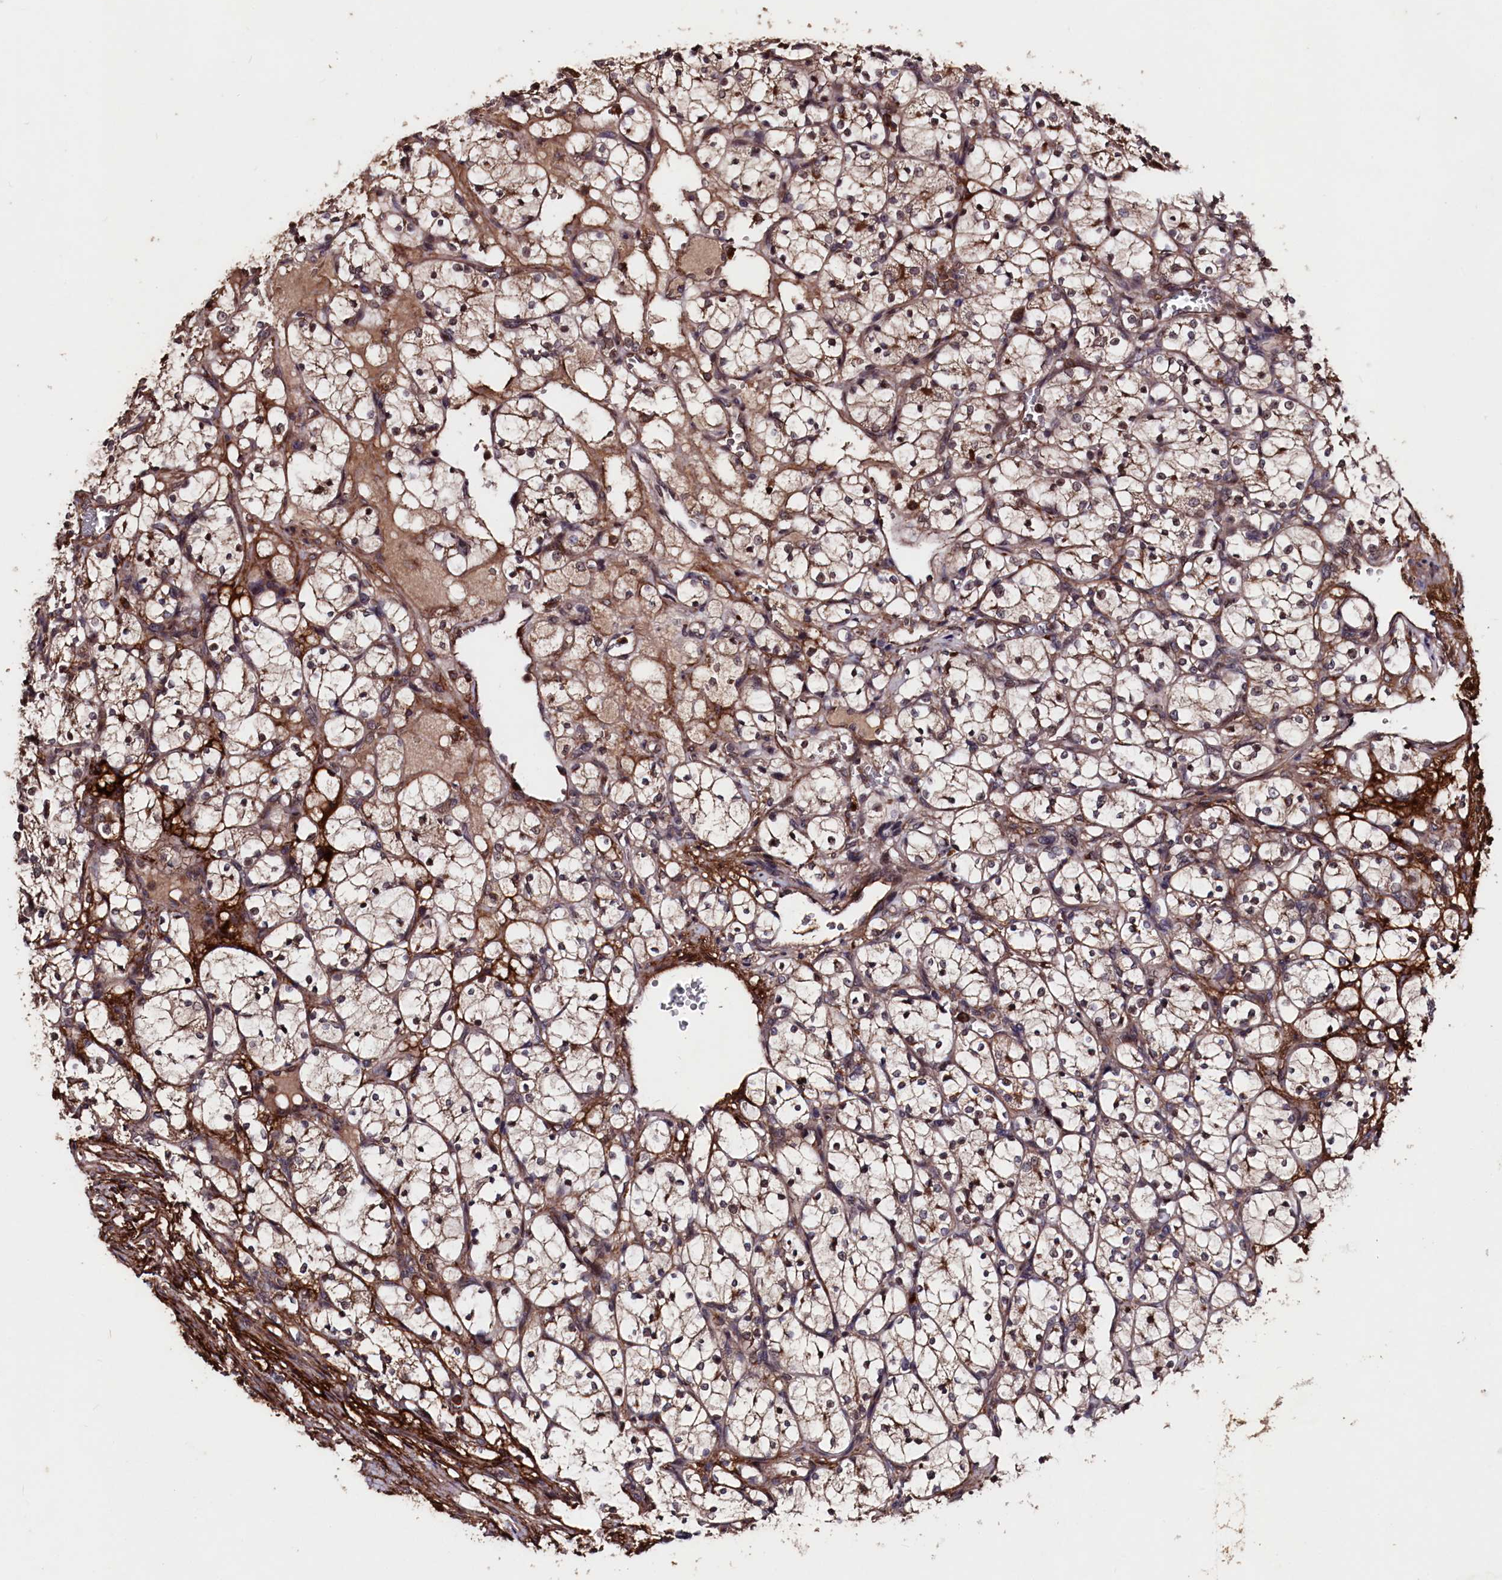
{"staining": {"intensity": "moderate", "quantity": ">75%", "location": "cytoplasmic/membranous"}, "tissue": "renal cancer", "cell_type": "Tumor cells", "image_type": "cancer", "snomed": [{"axis": "morphology", "description": "Adenocarcinoma, NOS"}, {"axis": "topography", "description": "Kidney"}], "caption": "Renal cancer (adenocarcinoma) stained for a protein shows moderate cytoplasmic/membranous positivity in tumor cells.", "gene": "MYO1H", "patient": {"sex": "female", "age": 69}}